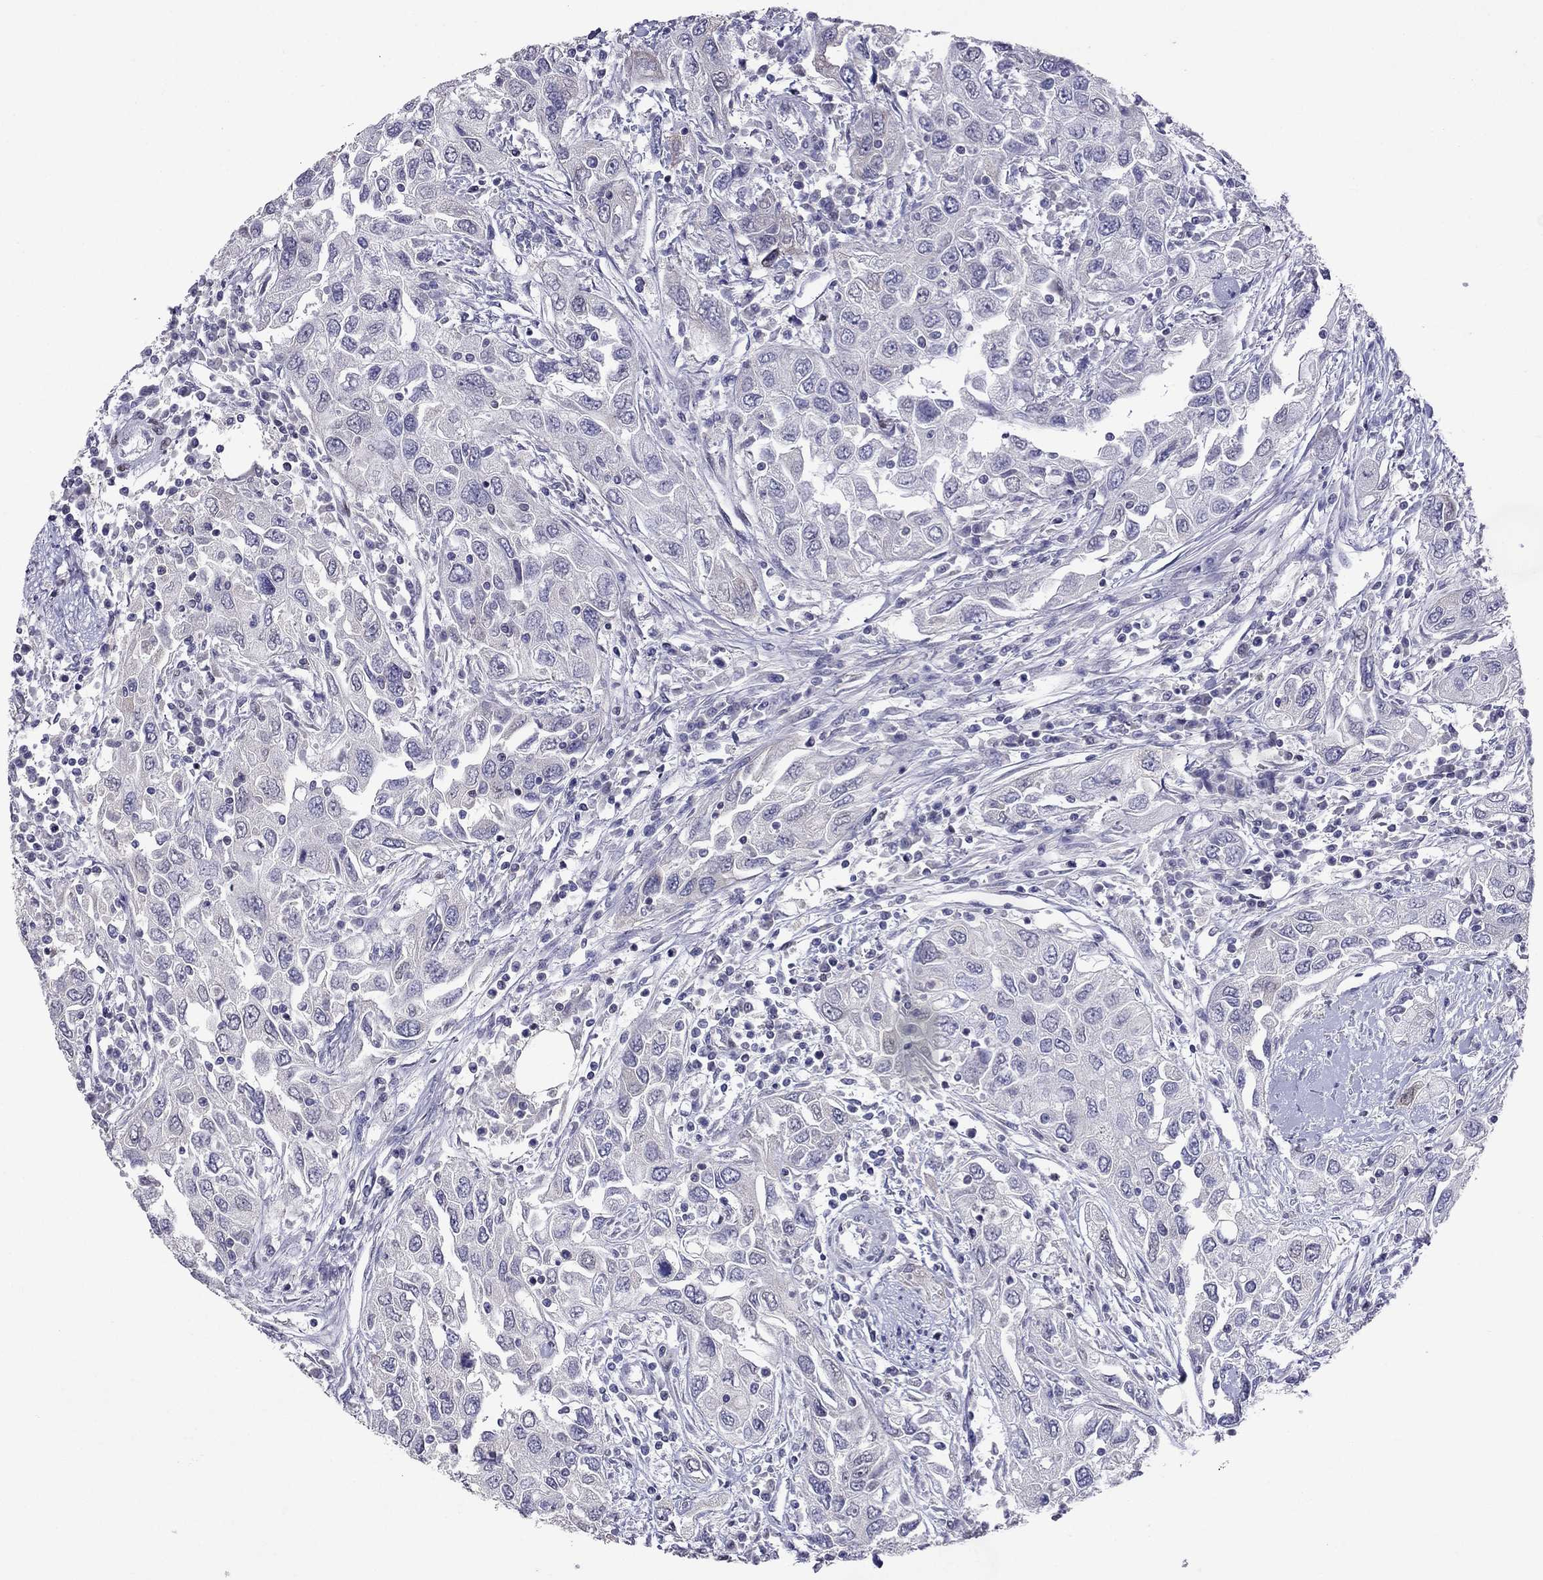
{"staining": {"intensity": "negative", "quantity": "none", "location": "none"}, "tissue": "urothelial cancer", "cell_type": "Tumor cells", "image_type": "cancer", "snomed": [{"axis": "morphology", "description": "Urothelial carcinoma, High grade"}, {"axis": "topography", "description": "Urinary bladder"}], "caption": "A histopathology image of human urothelial carcinoma (high-grade) is negative for staining in tumor cells.", "gene": "RGS8", "patient": {"sex": "male", "age": 76}}